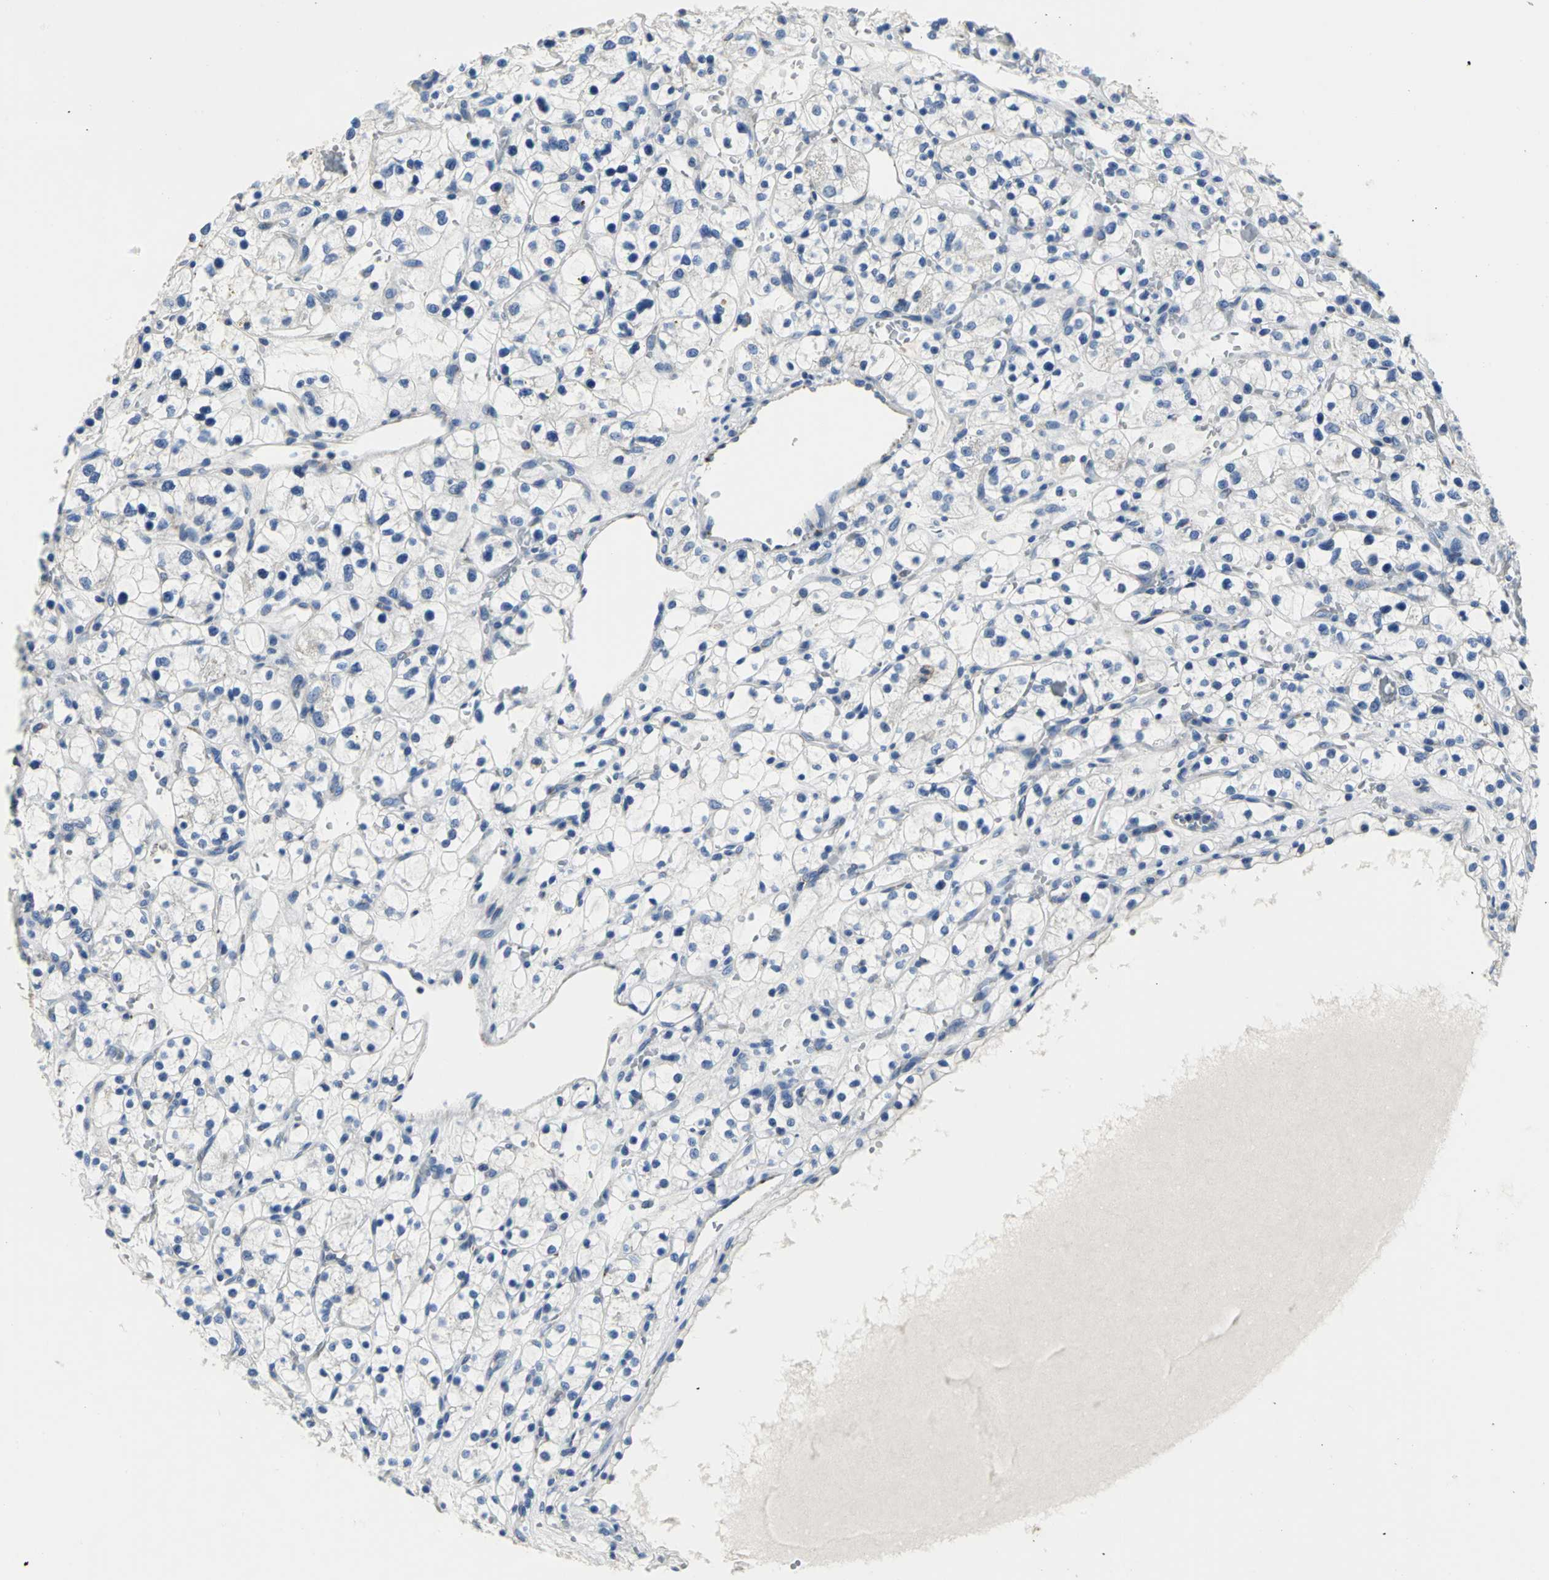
{"staining": {"intensity": "negative", "quantity": "none", "location": "none"}, "tissue": "renal cancer", "cell_type": "Tumor cells", "image_type": "cancer", "snomed": [{"axis": "morphology", "description": "Adenocarcinoma, NOS"}, {"axis": "topography", "description": "Kidney"}], "caption": "The micrograph shows no staining of tumor cells in renal cancer (adenocarcinoma).", "gene": "IFI6", "patient": {"sex": "female", "age": 60}}